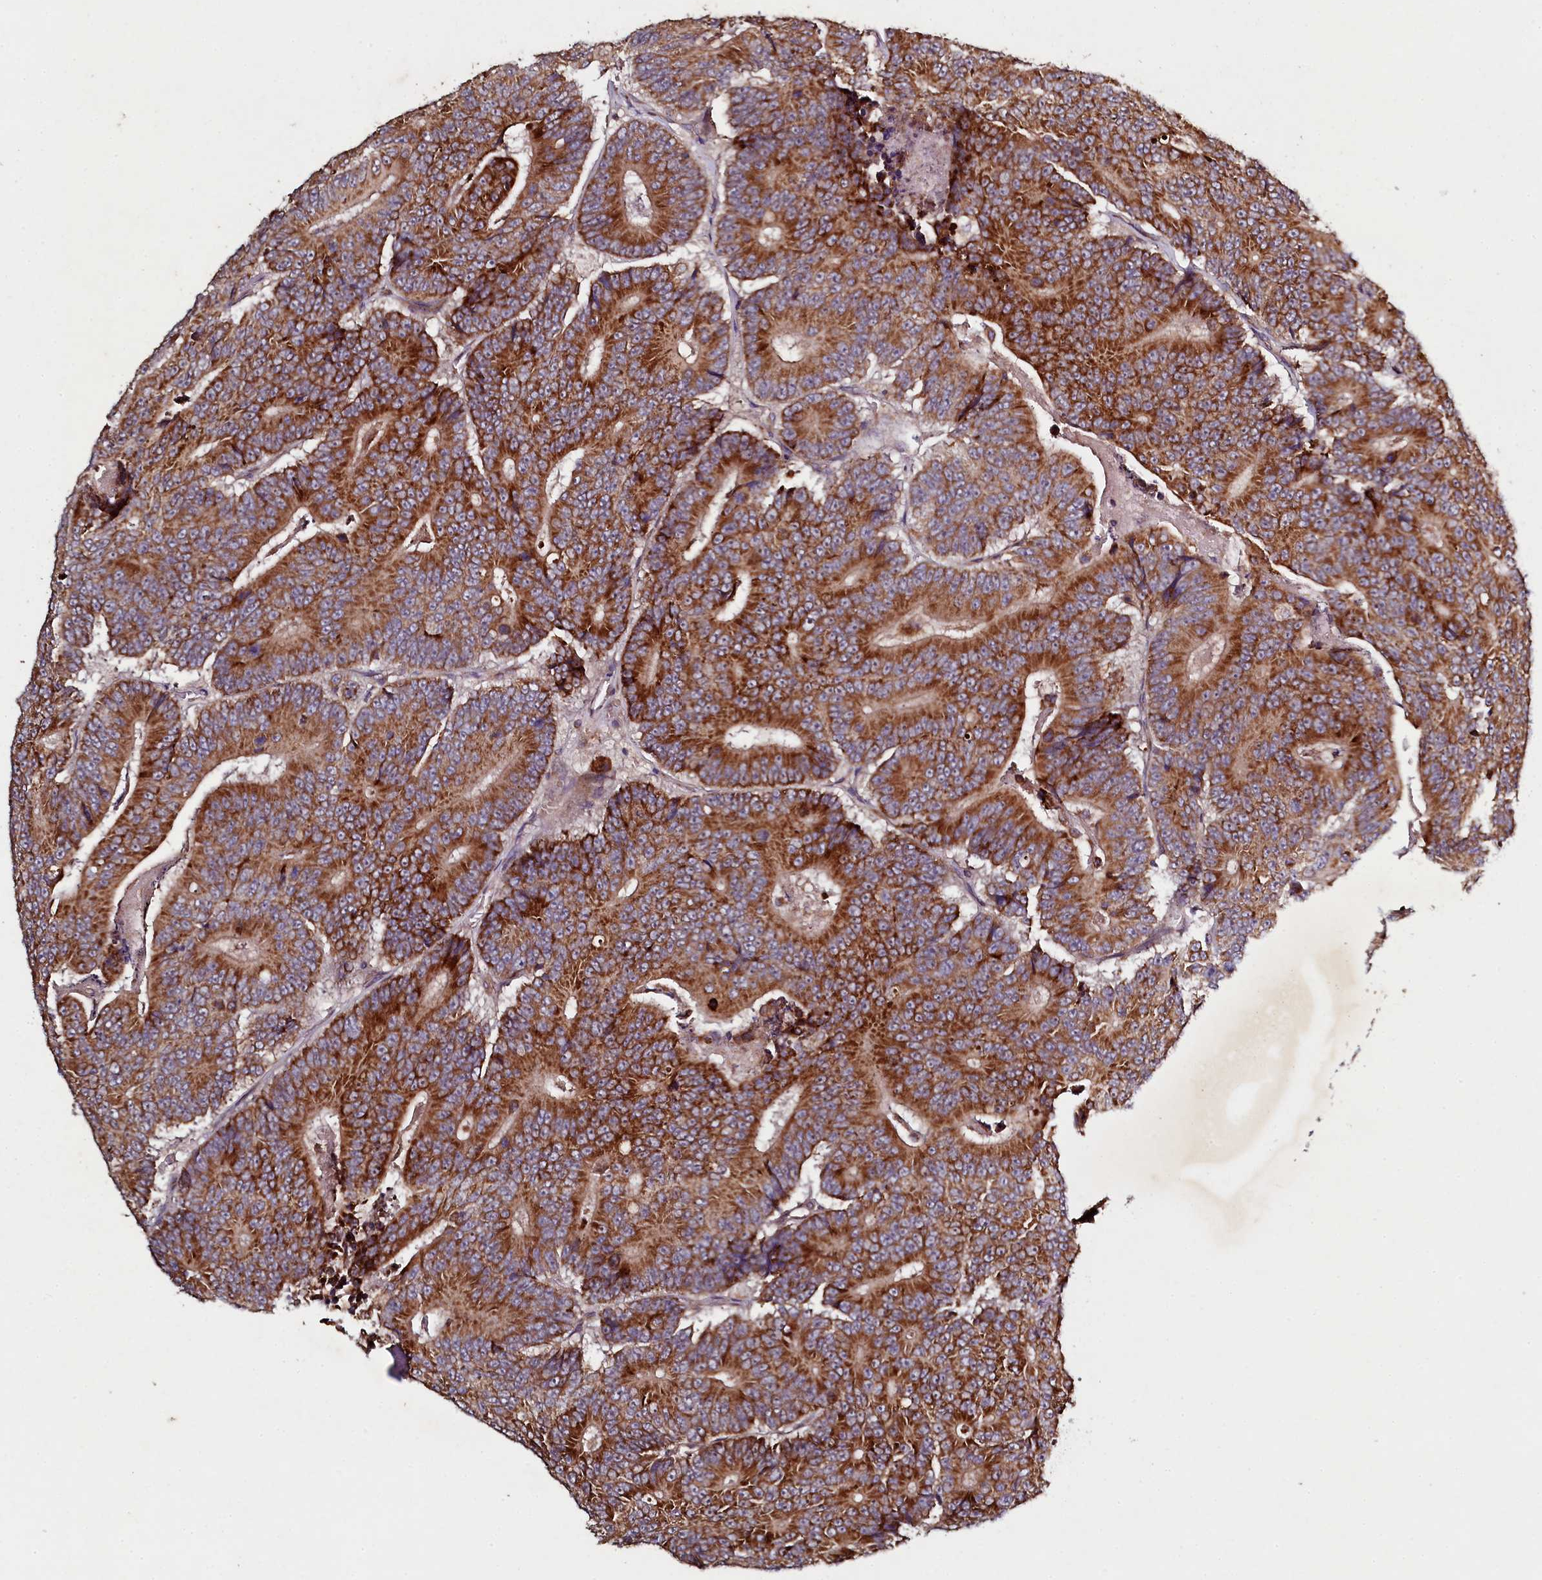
{"staining": {"intensity": "strong", "quantity": ">75%", "location": "cytoplasmic/membranous"}, "tissue": "colorectal cancer", "cell_type": "Tumor cells", "image_type": "cancer", "snomed": [{"axis": "morphology", "description": "Adenocarcinoma, NOS"}, {"axis": "topography", "description": "Colon"}], "caption": "A histopathology image of colorectal cancer stained for a protein displays strong cytoplasmic/membranous brown staining in tumor cells. (Stains: DAB (3,3'-diaminobenzidine) in brown, nuclei in blue, Microscopy: brightfield microscopy at high magnification).", "gene": "SEC24C", "patient": {"sex": "male", "age": 83}}